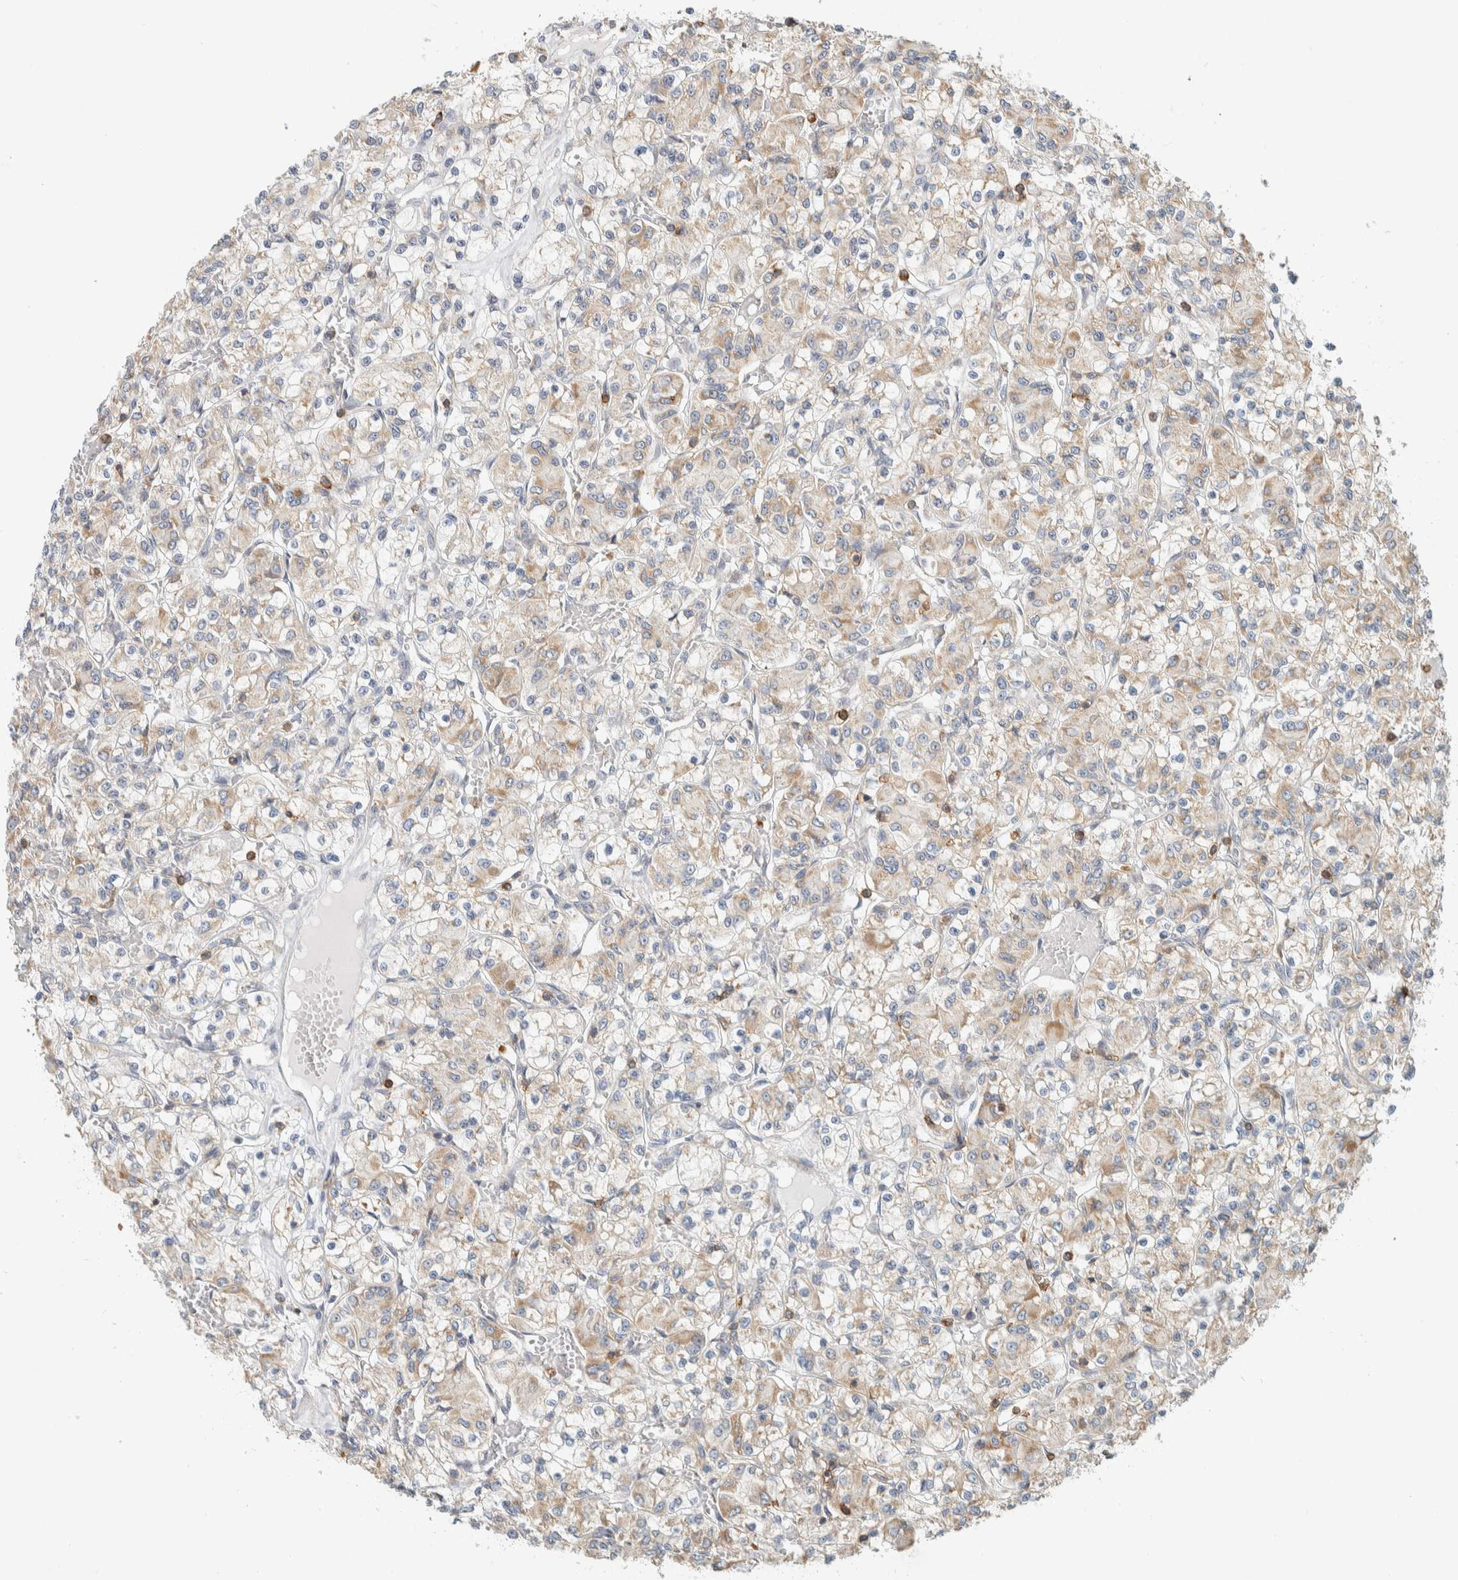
{"staining": {"intensity": "weak", "quantity": "<25%", "location": "cytoplasmic/membranous"}, "tissue": "renal cancer", "cell_type": "Tumor cells", "image_type": "cancer", "snomed": [{"axis": "morphology", "description": "Adenocarcinoma, NOS"}, {"axis": "topography", "description": "Kidney"}], "caption": "The IHC image has no significant staining in tumor cells of renal cancer (adenocarcinoma) tissue.", "gene": "CCDC57", "patient": {"sex": "female", "age": 59}}